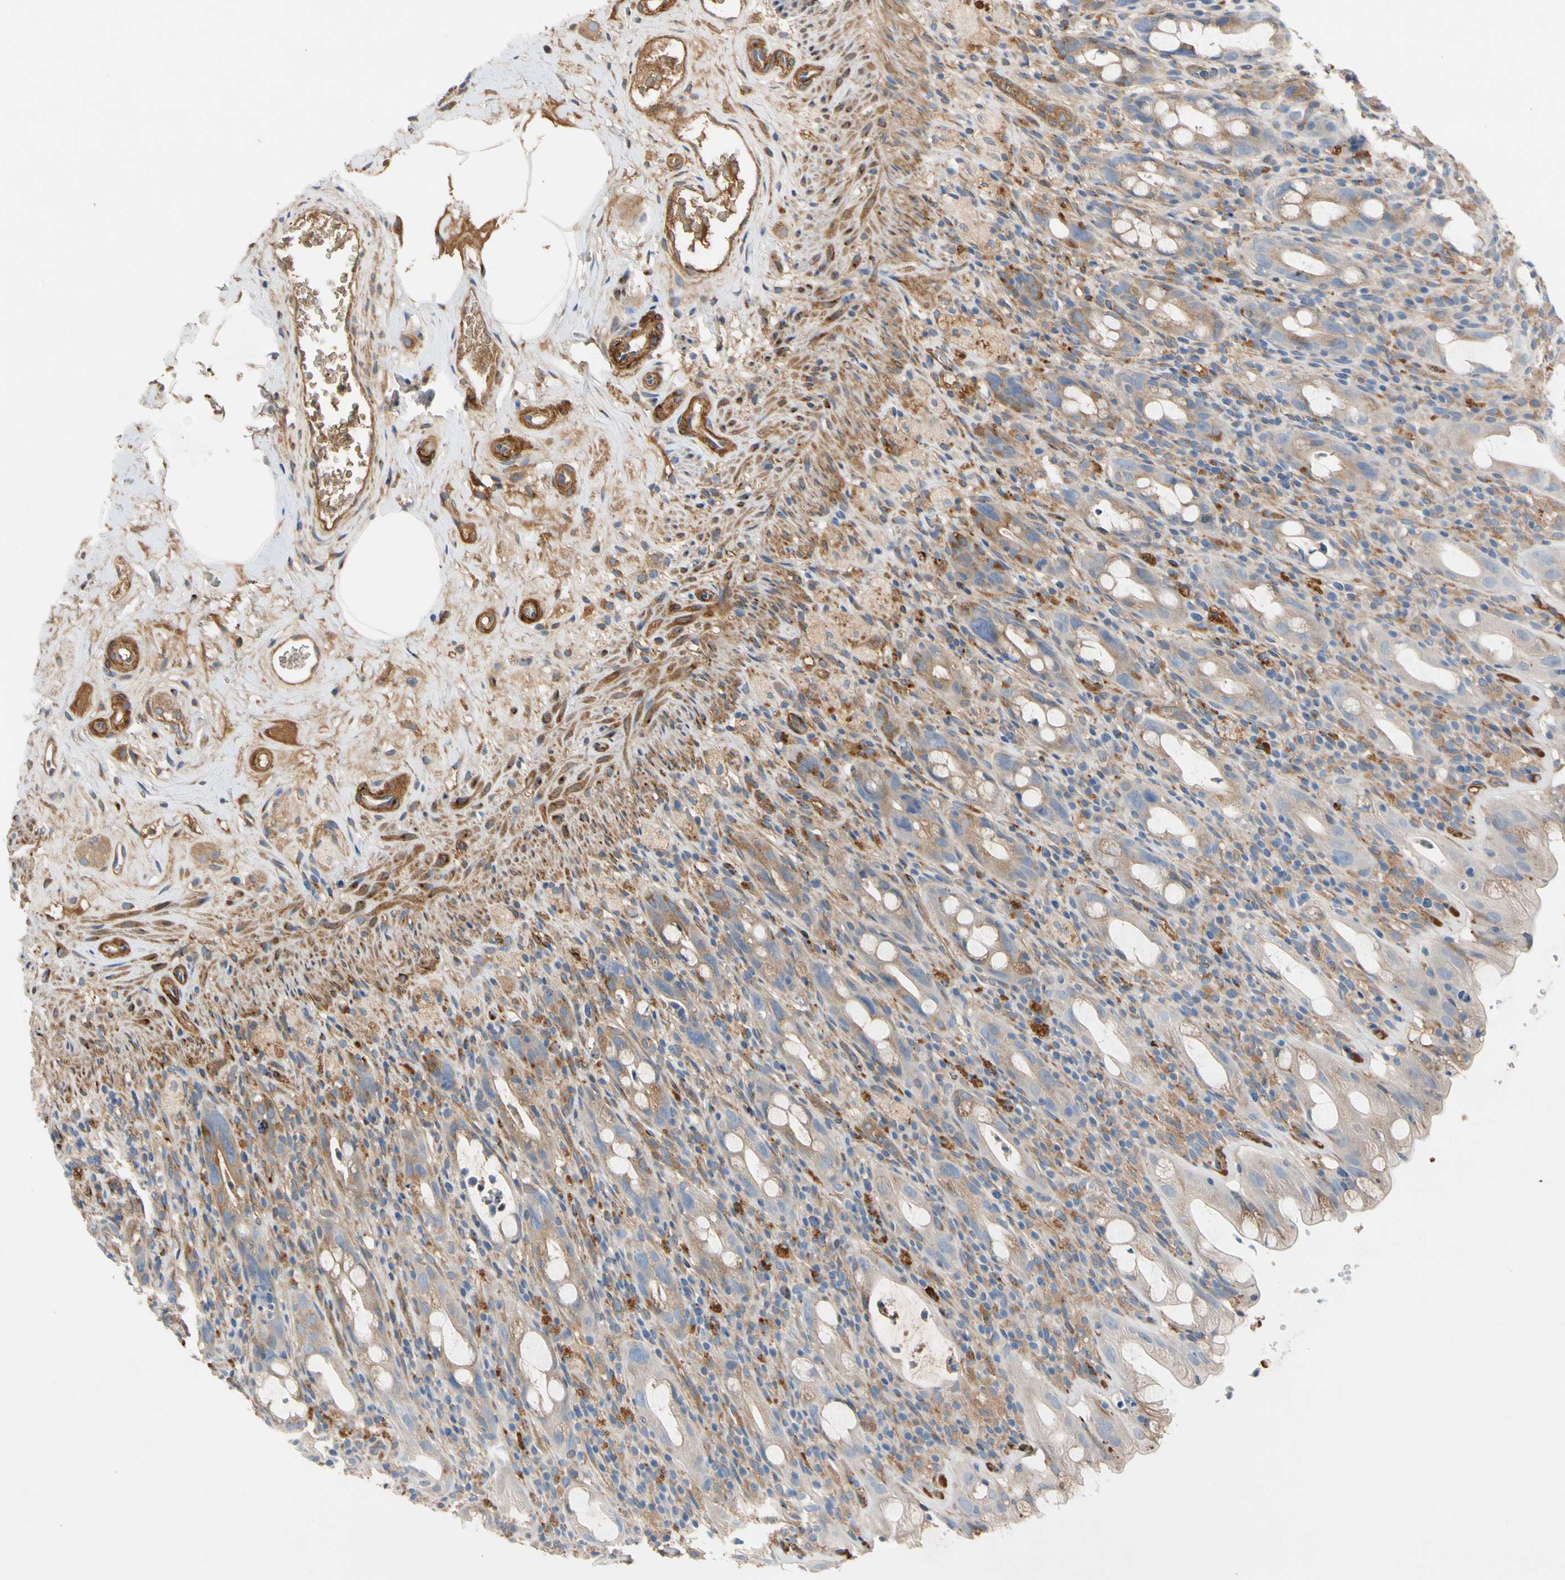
{"staining": {"intensity": "moderate", "quantity": "25%-75%", "location": "cytoplasmic/membranous"}, "tissue": "rectum", "cell_type": "Glandular cells", "image_type": "normal", "snomed": [{"axis": "morphology", "description": "Normal tissue, NOS"}, {"axis": "topography", "description": "Rectum"}], "caption": "The micrograph reveals immunohistochemical staining of normal rectum. There is moderate cytoplasmic/membranous expression is seen in approximately 25%-75% of glandular cells.", "gene": "ENTREP3", "patient": {"sex": "male", "age": 44}}